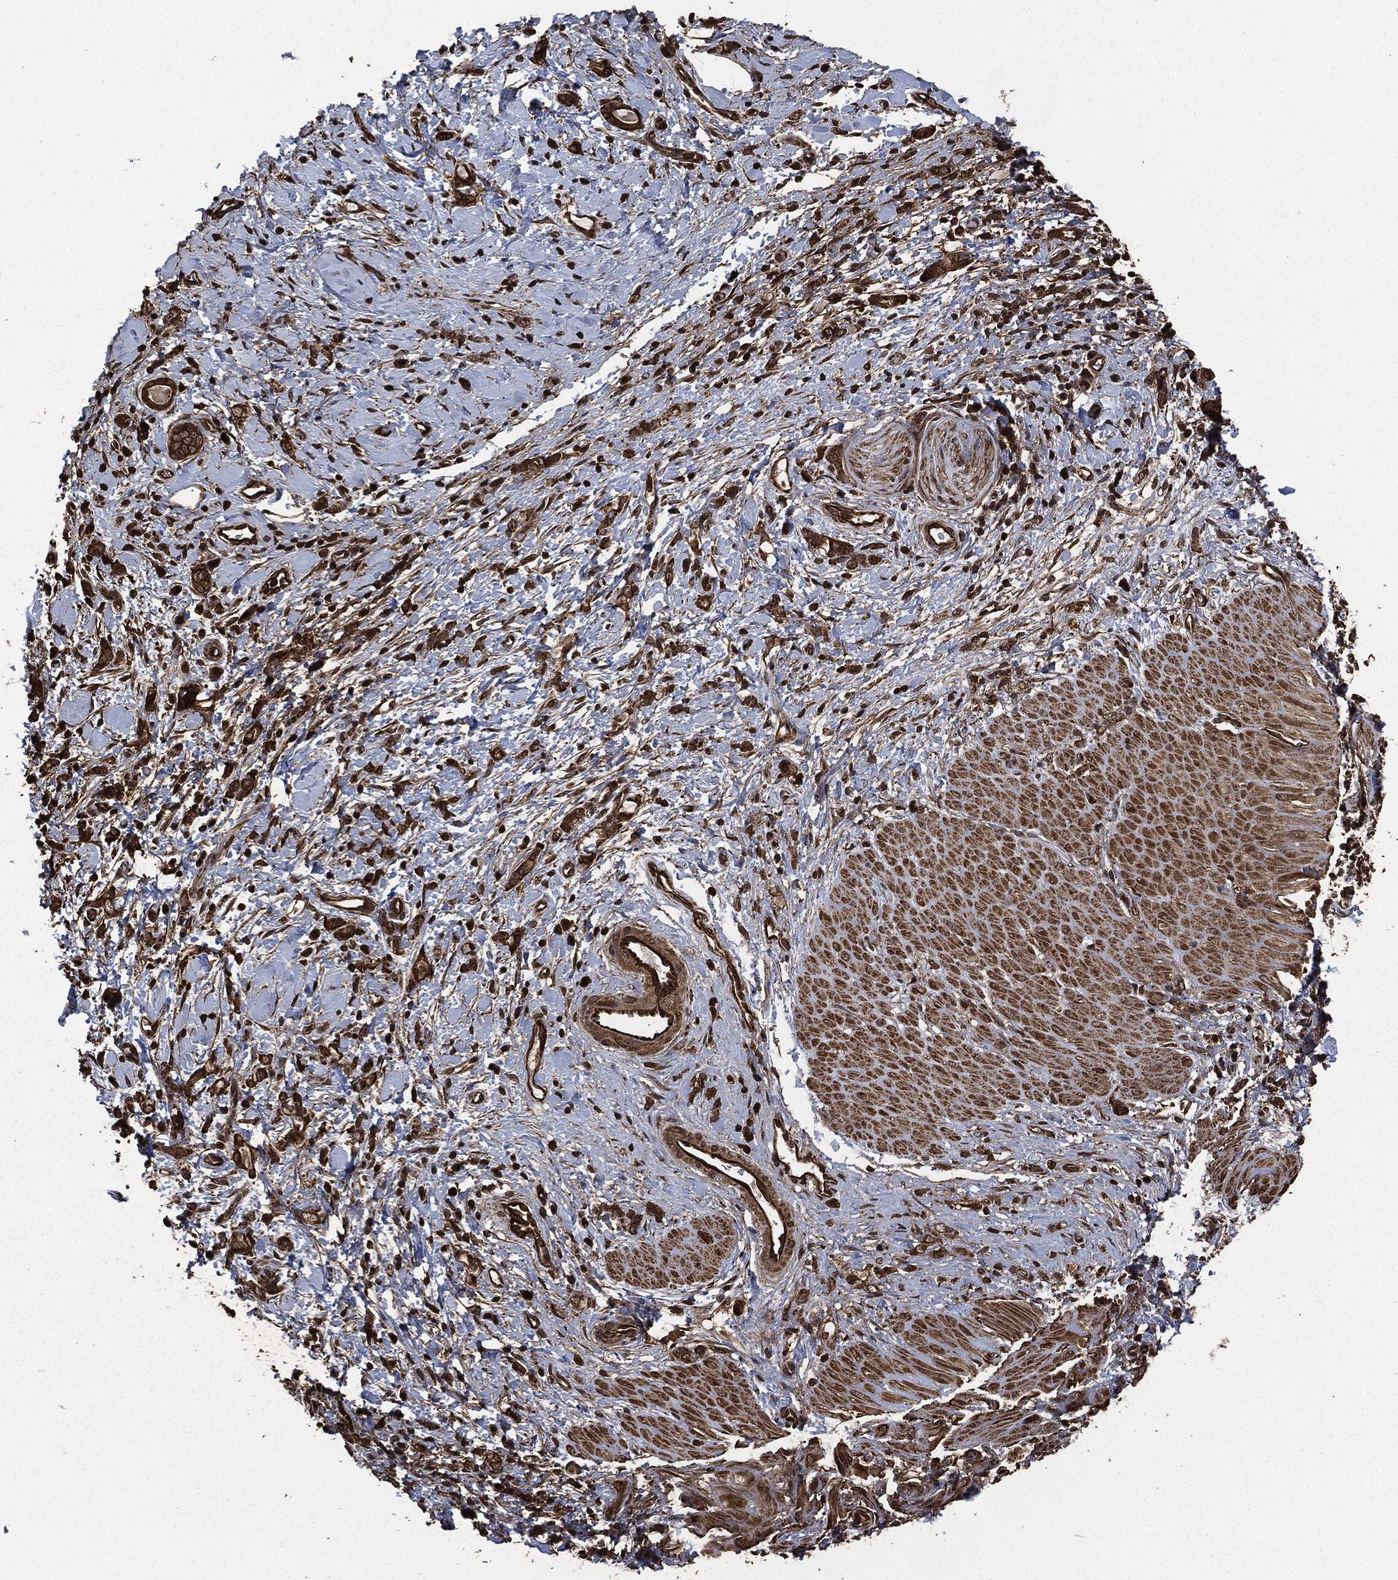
{"staining": {"intensity": "strong", "quantity": ">75%", "location": "cytoplasmic/membranous"}, "tissue": "stomach cancer", "cell_type": "Tumor cells", "image_type": "cancer", "snomed": [{"axis": "morphology", "description": "Normal tissue, NOS"}, {"axis": "morphology", "description": "Adenocarcinoma, NOS"}, {"axis": "topography", "description": "Stomach"}], "caption": "Immunohistochemistry (IHC) of human stomach cancer shows high levels of strong cytoplasmic/membranous positivity in approximately >75% of tumor cells.", "gene": "HRAS", "patient": {"sex": "male", "age": 67}}